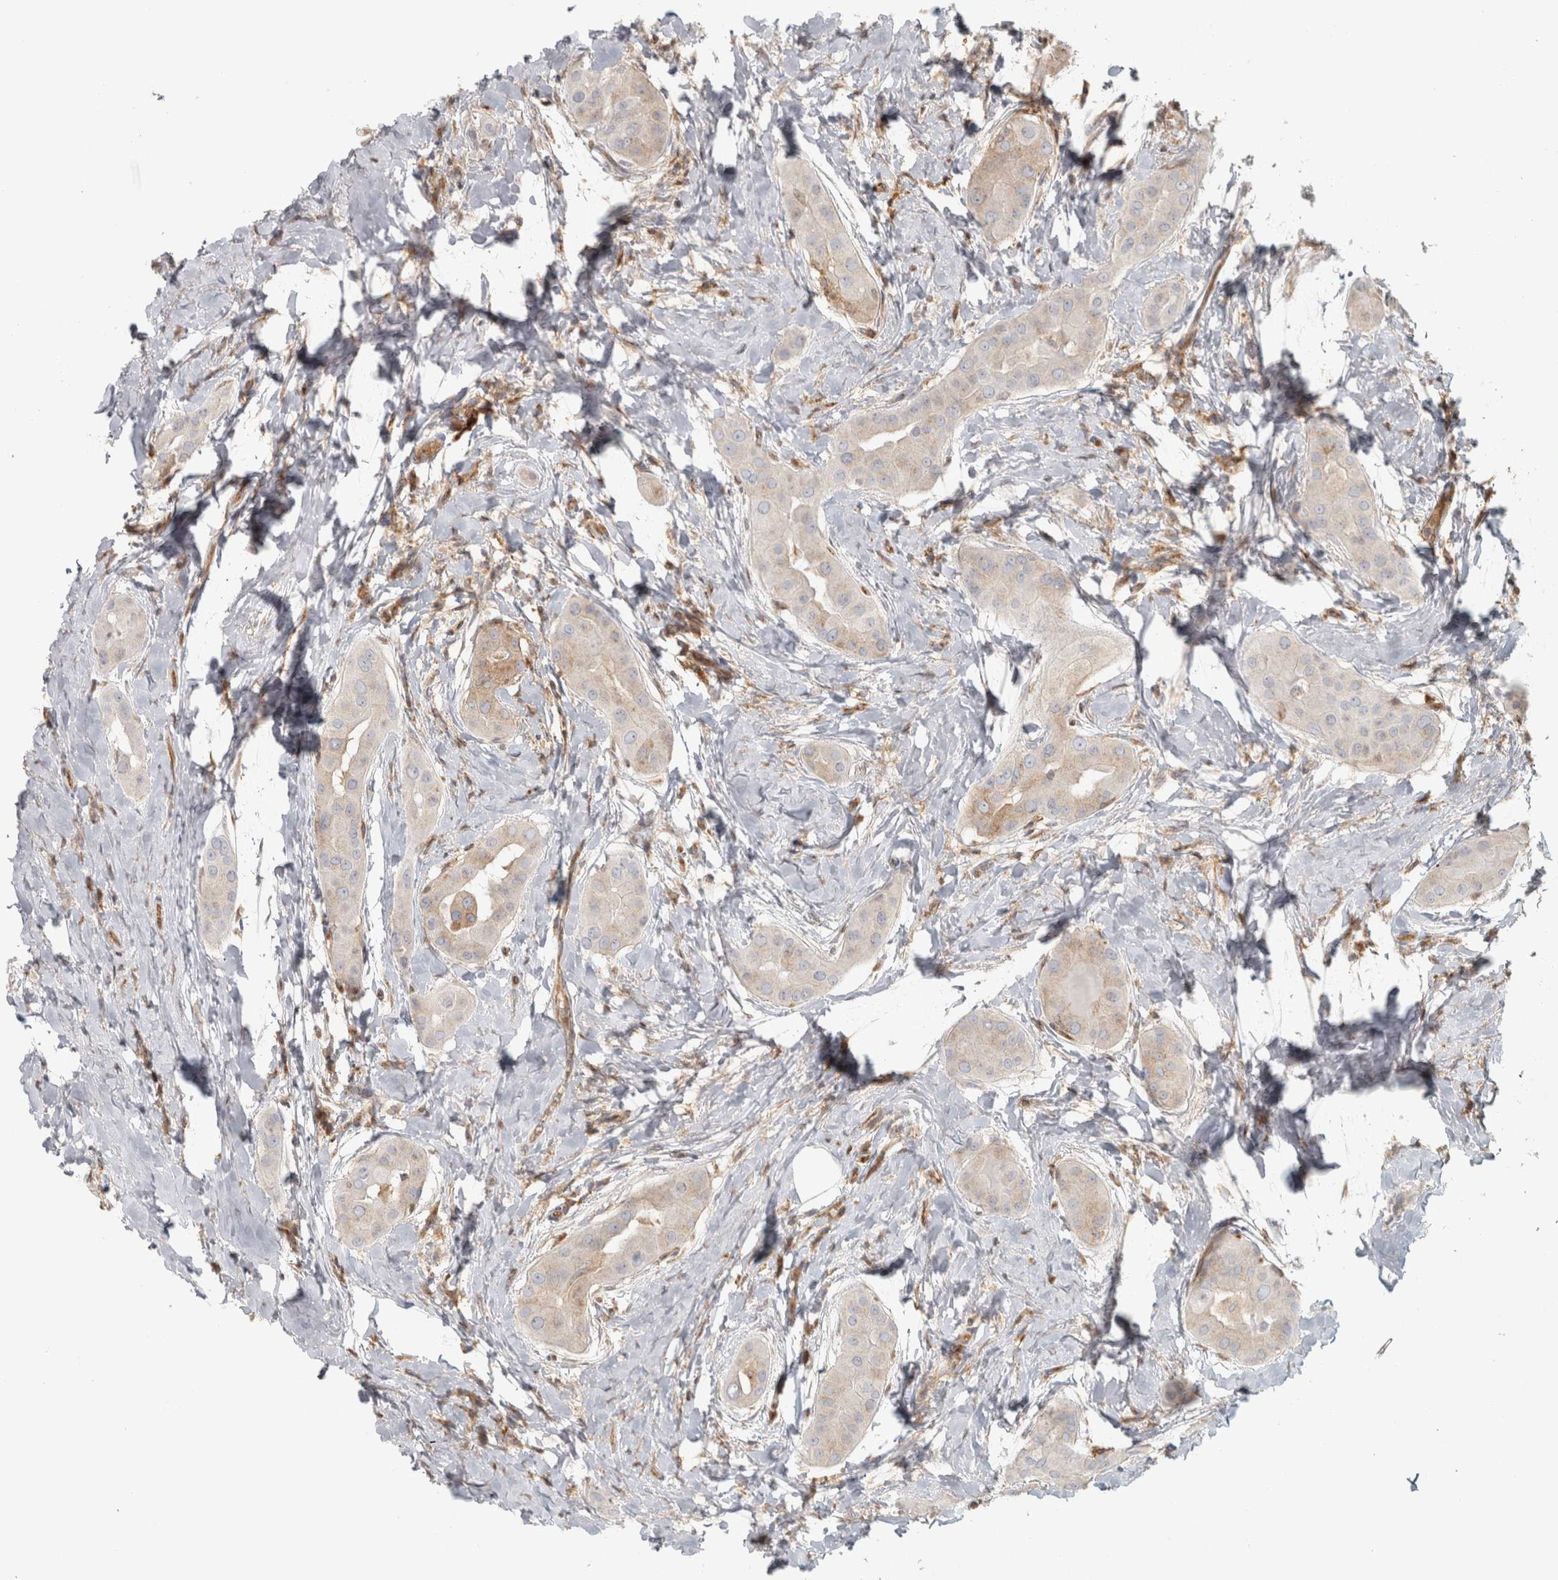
{"staining": {"intensity": "weak", "quantity": "25%-75%", "location": "cytoplasmic/membranous"}, "tissue": "thyroid cancer", "cell_type": "Tumor cells", "image_type": "cancer", "snomed": [{"axis": "morphology", "description": "Papillary adenocarcinoma, NOS"}, {"axis": "topography", "description": "Thyroid gland"}], "caption": "The immunohistochemical stain shows weak cytoplasmic/membranous positivity in tumor cells of thyroid cancer tissue.", "gene": "HLA-E", "patient": {"sex": "male", "age": 33}}